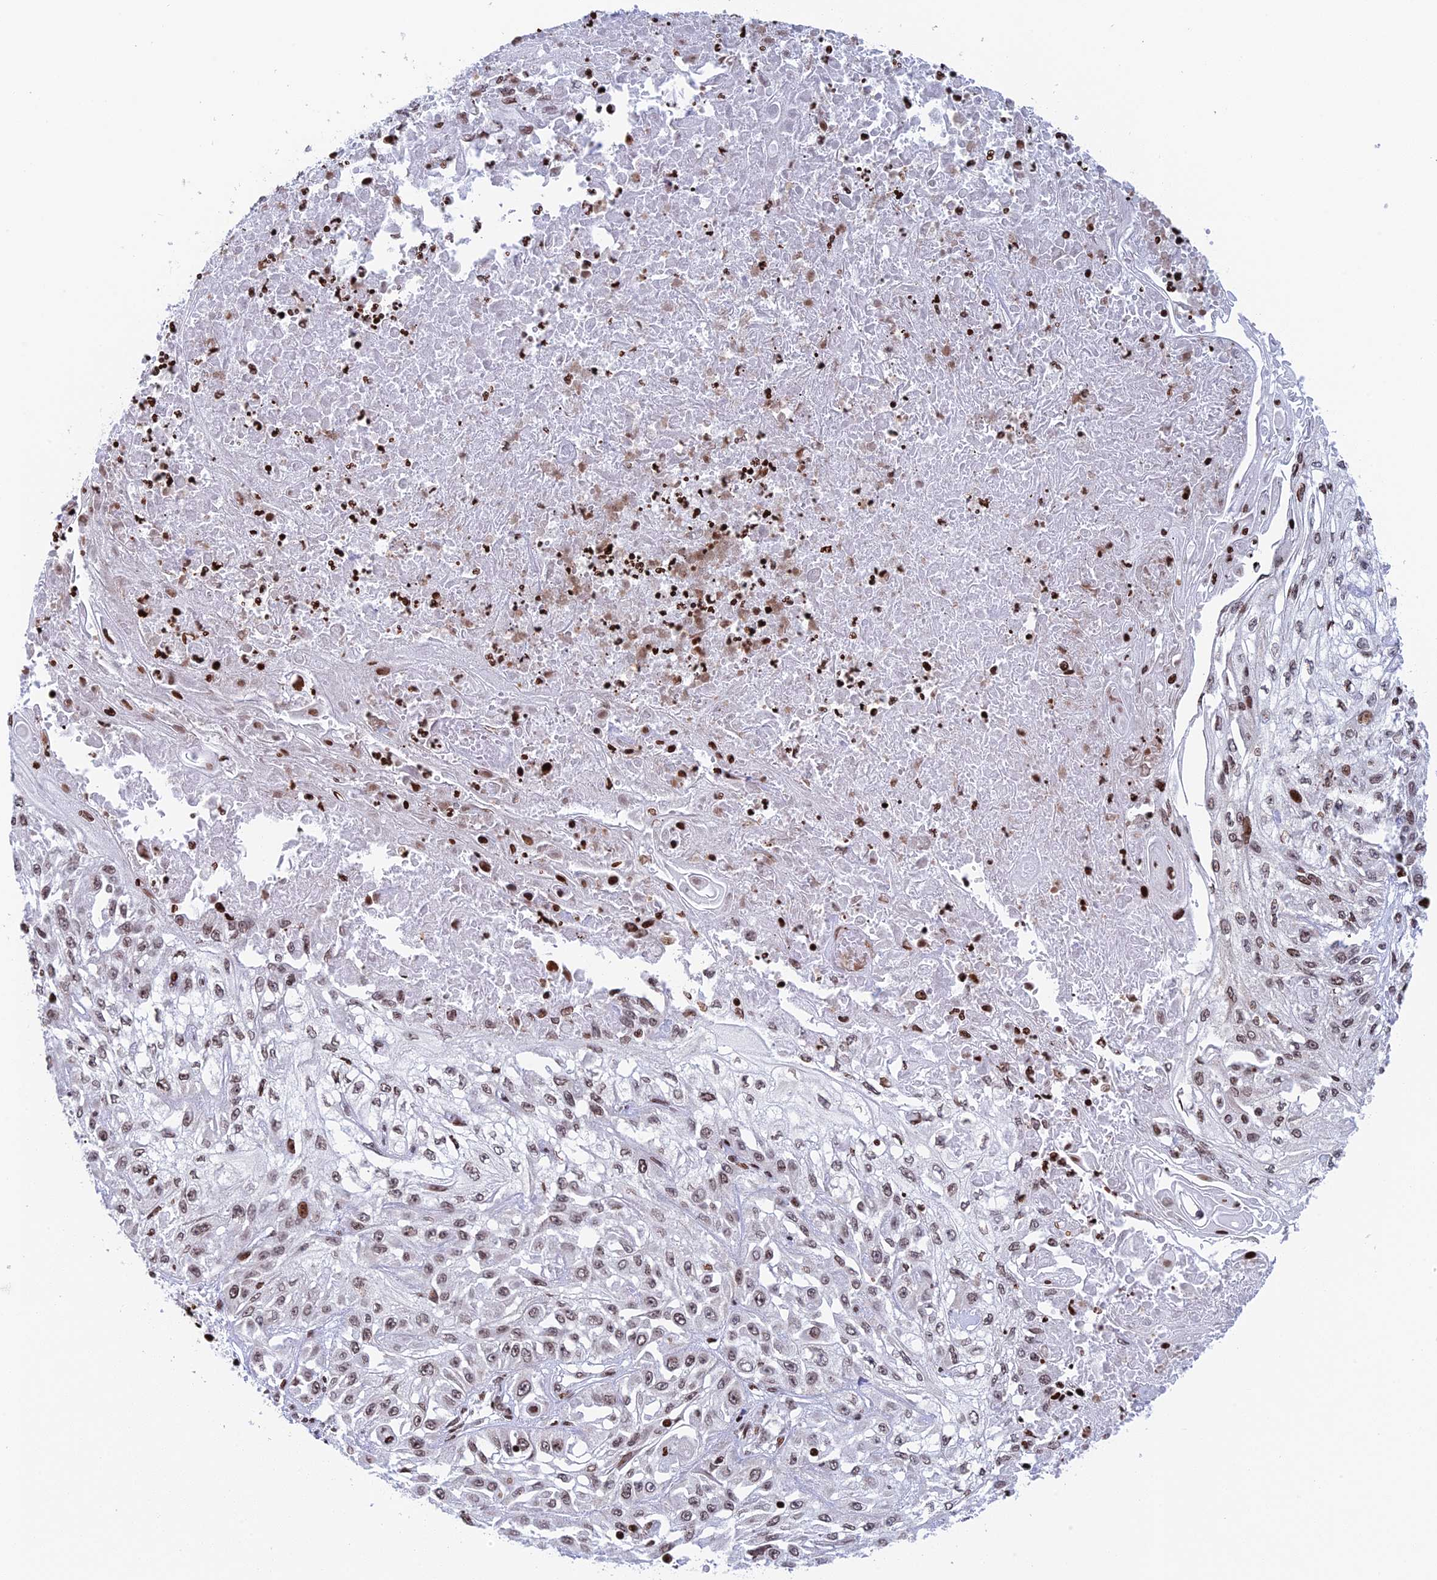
{"staining": {"intensity": "moderate", "quantity": "<25%", "location": "nuclear"}, "tissue": "skin cancer", "cell_type": "Tumor cells", "image_type": "cancer", "snomed": [{"axis": "morphology", "description": "Squamous cell carcinoma, NOS"}, {"axis": "morphology", "description": "Squamous cell carcinoma, metastatic, NOS"}, {"axis": "topography", "description": "Skin"}, {"axis": "topography", "description": "Lymph node"}], "caption": "Skin cancer was stained to show a protein in brown. There is low levels of moderate nuclear positivity in about <25% of tumor cells. The staining was performed using DAB to visualize the protein expression in brown, while the nuclei were stained in blue with hematoxylin (Magnification: 20x).", "gene": "RPAP1", "patient": {"sex": "male", "age": 75}}